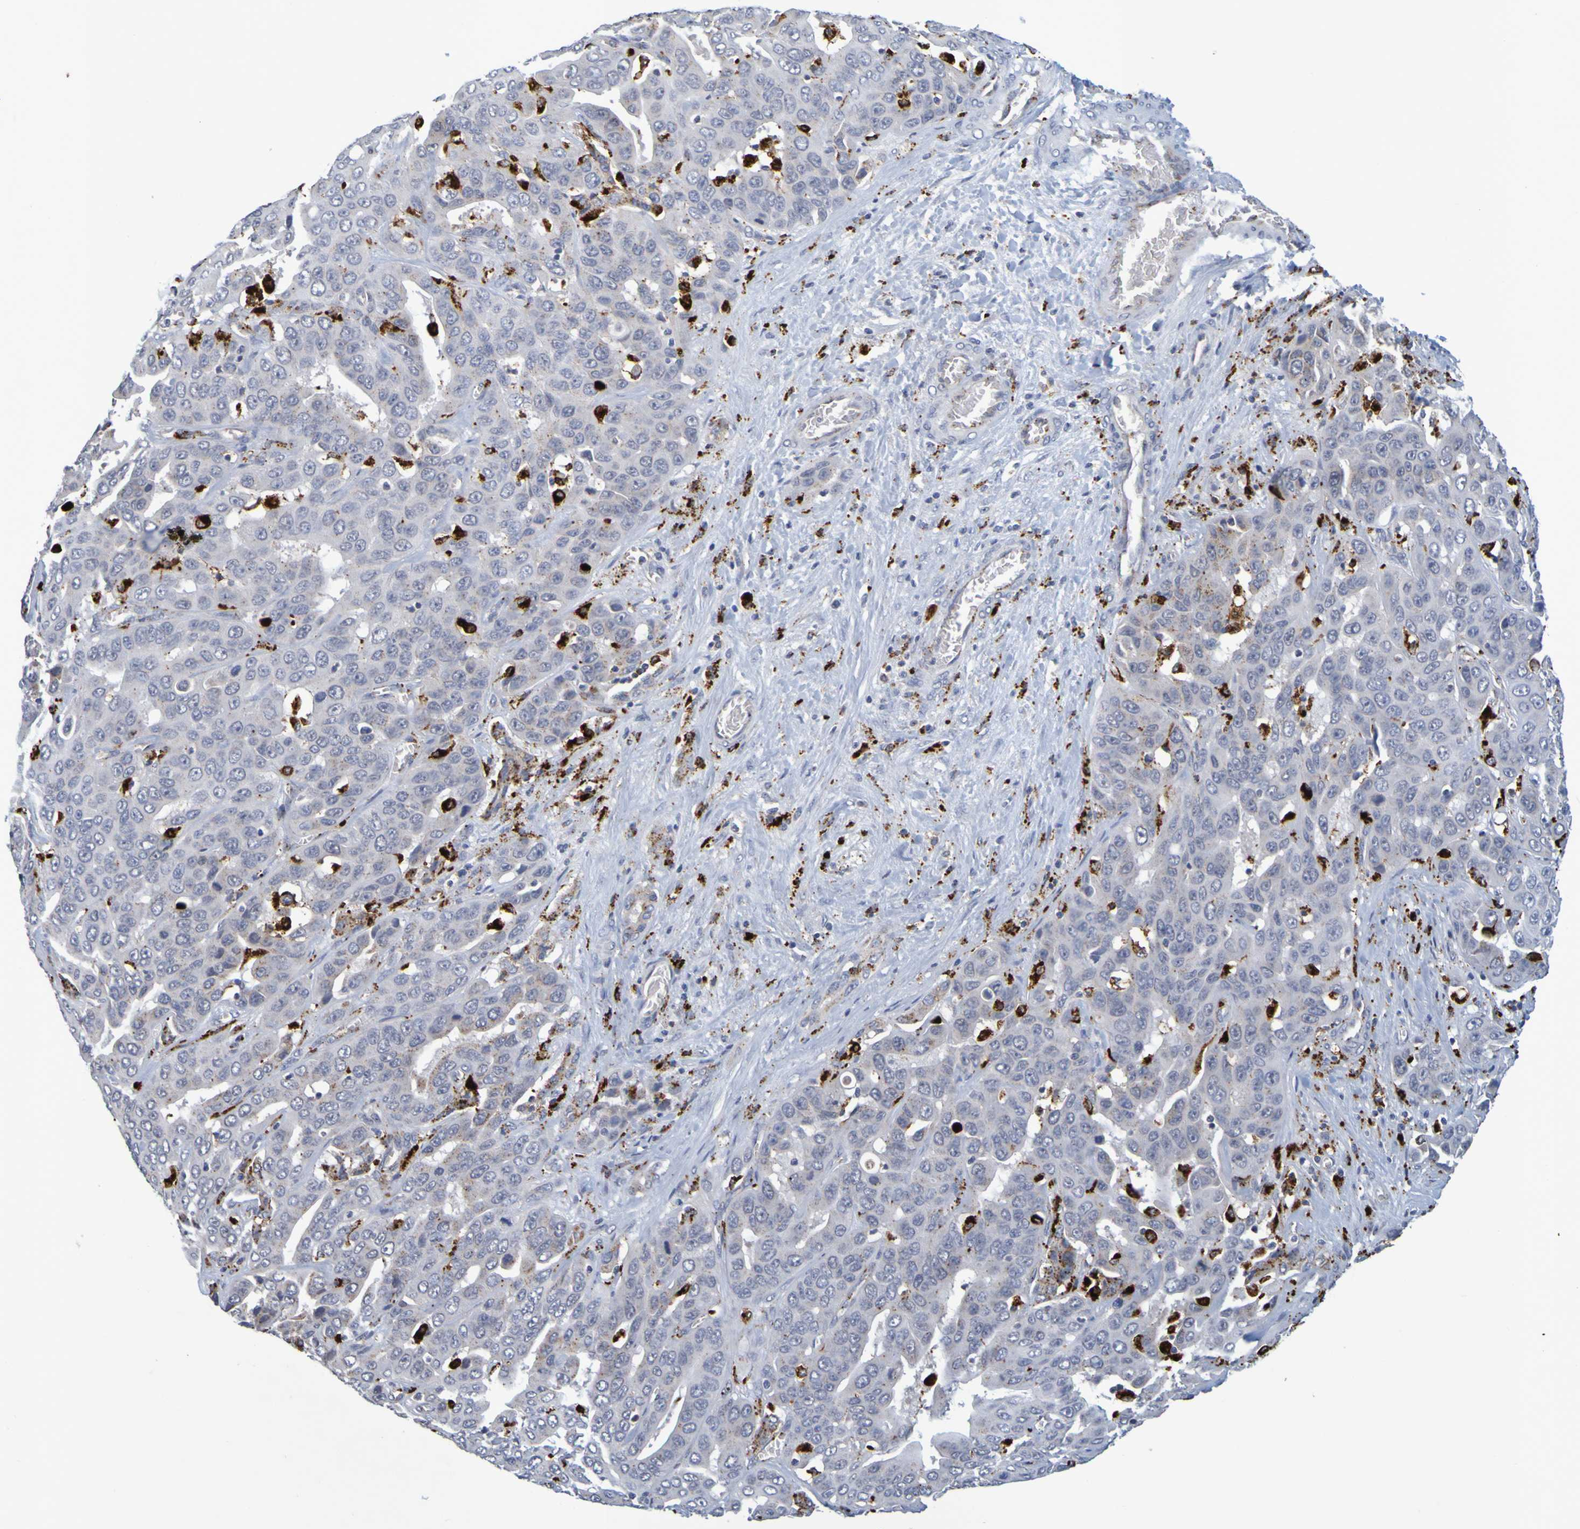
{"staining": {"intensity": "negative", "quantity": "none", "location": "none"}, "tissue": "liver cancer", "cell_type": "Tumor cells", "image_type": "cancer", "snomed": [{"axis": "morphology", "description": "Cholangiocarcinoma"}, {"axis": "topography", "description": "Liver"}], "caption": "This is a histopathology image of IHC staining of liver cancer (cholangiocarcinoma), which shows no expression in tumor cells.", "gene": "TPH1", "patient": {"sex": "female", "age": 52}}